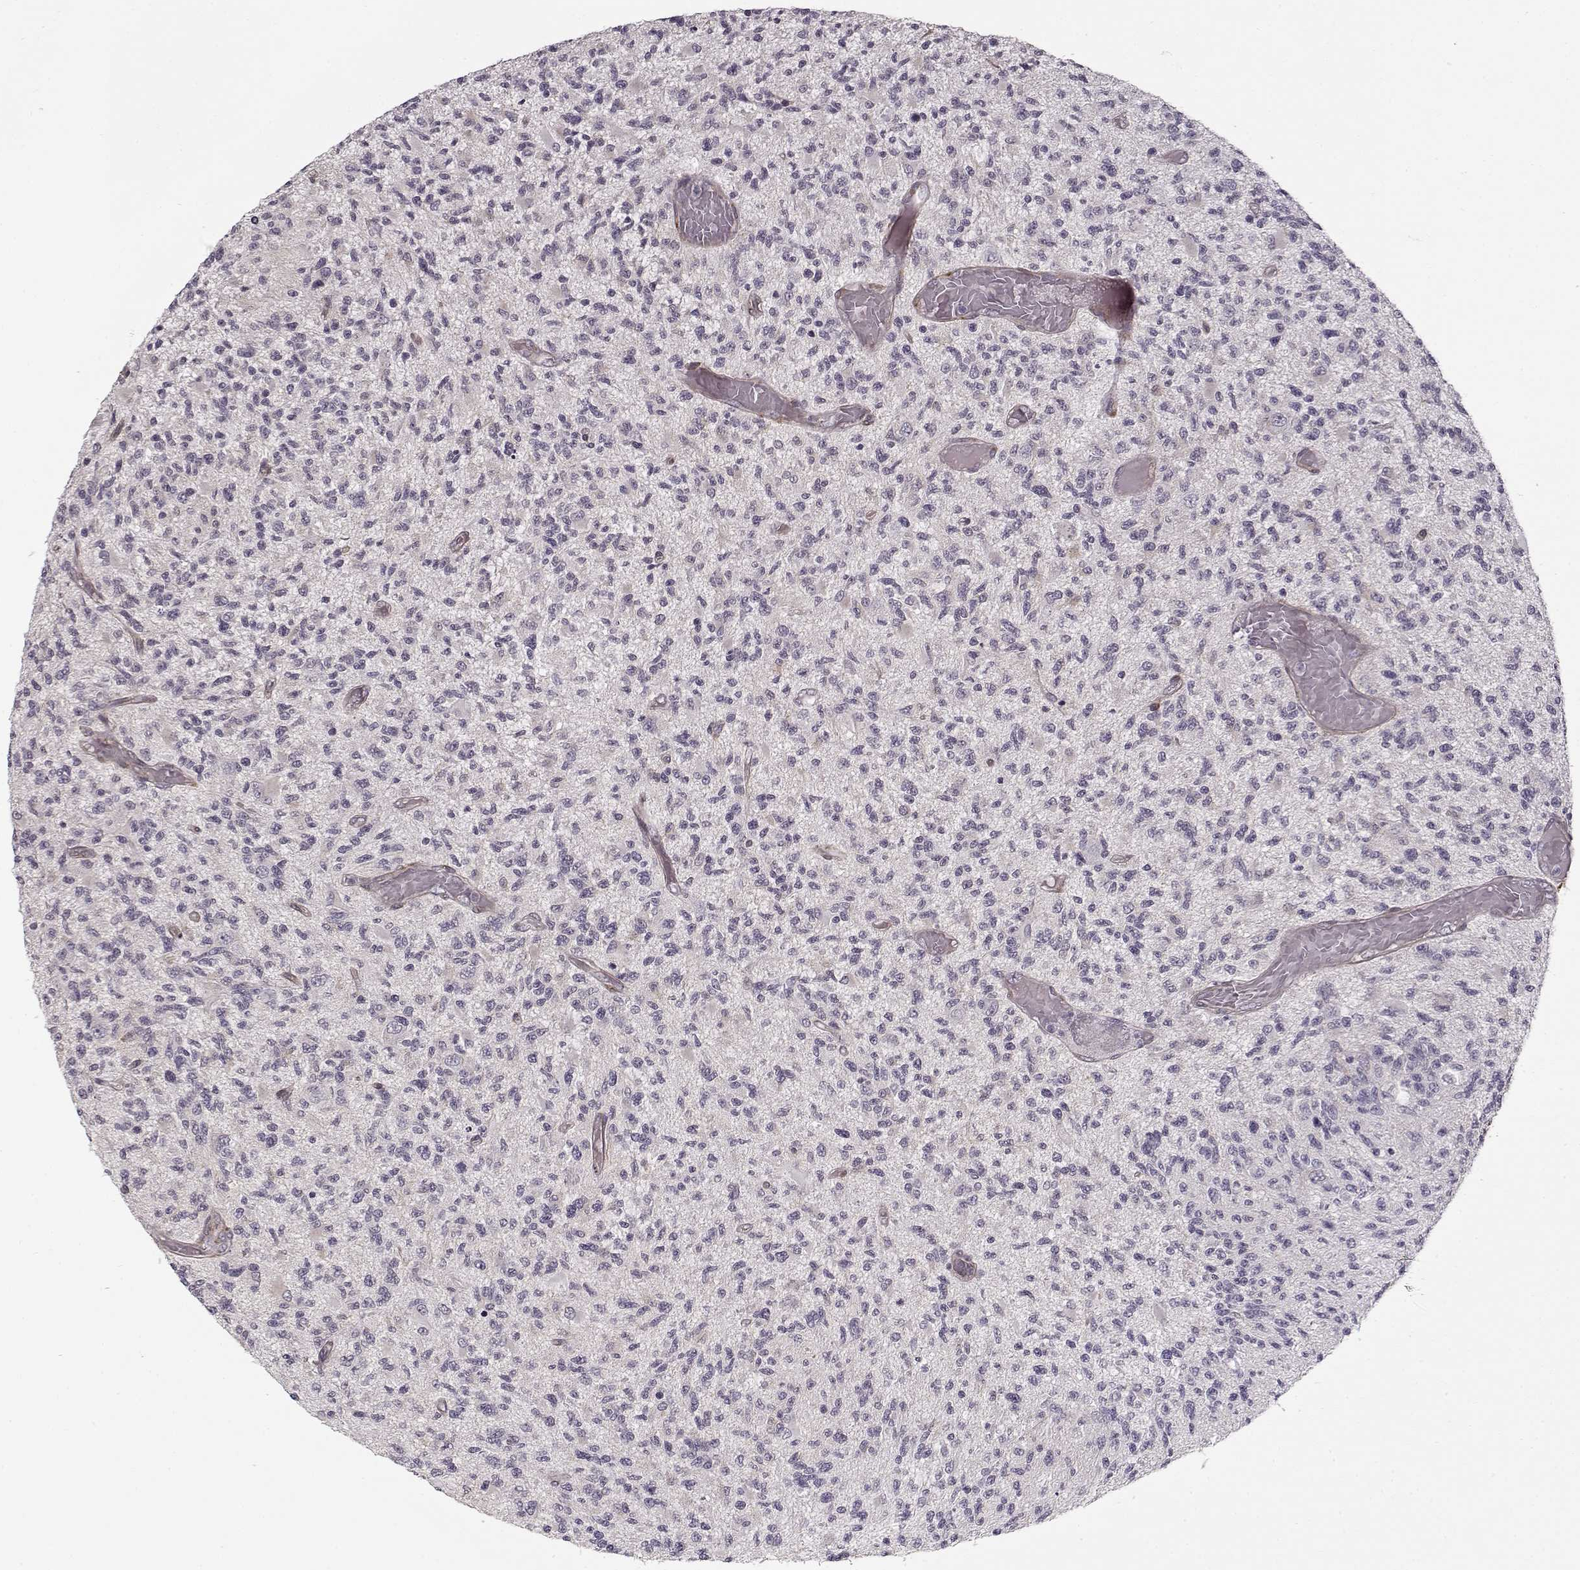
{"staining": {"intensity": "negative", "quantity": "none", "location": "none"}, "tissue": "glioma", "cell_type": "Tumor cells", "image_type": "cancer", "snomed": [{"axis": "morphology", "description": "Glioma, malignant, High grade"}, {"axis": "topography", "description": "Brain"}], "caption": "This is an immunohistochemistry image of human malignant glioma (high-grade). There is no expression in tumor cells.", "gene": "LAMB2", "patient": {"sex": "female", "age": 63}}